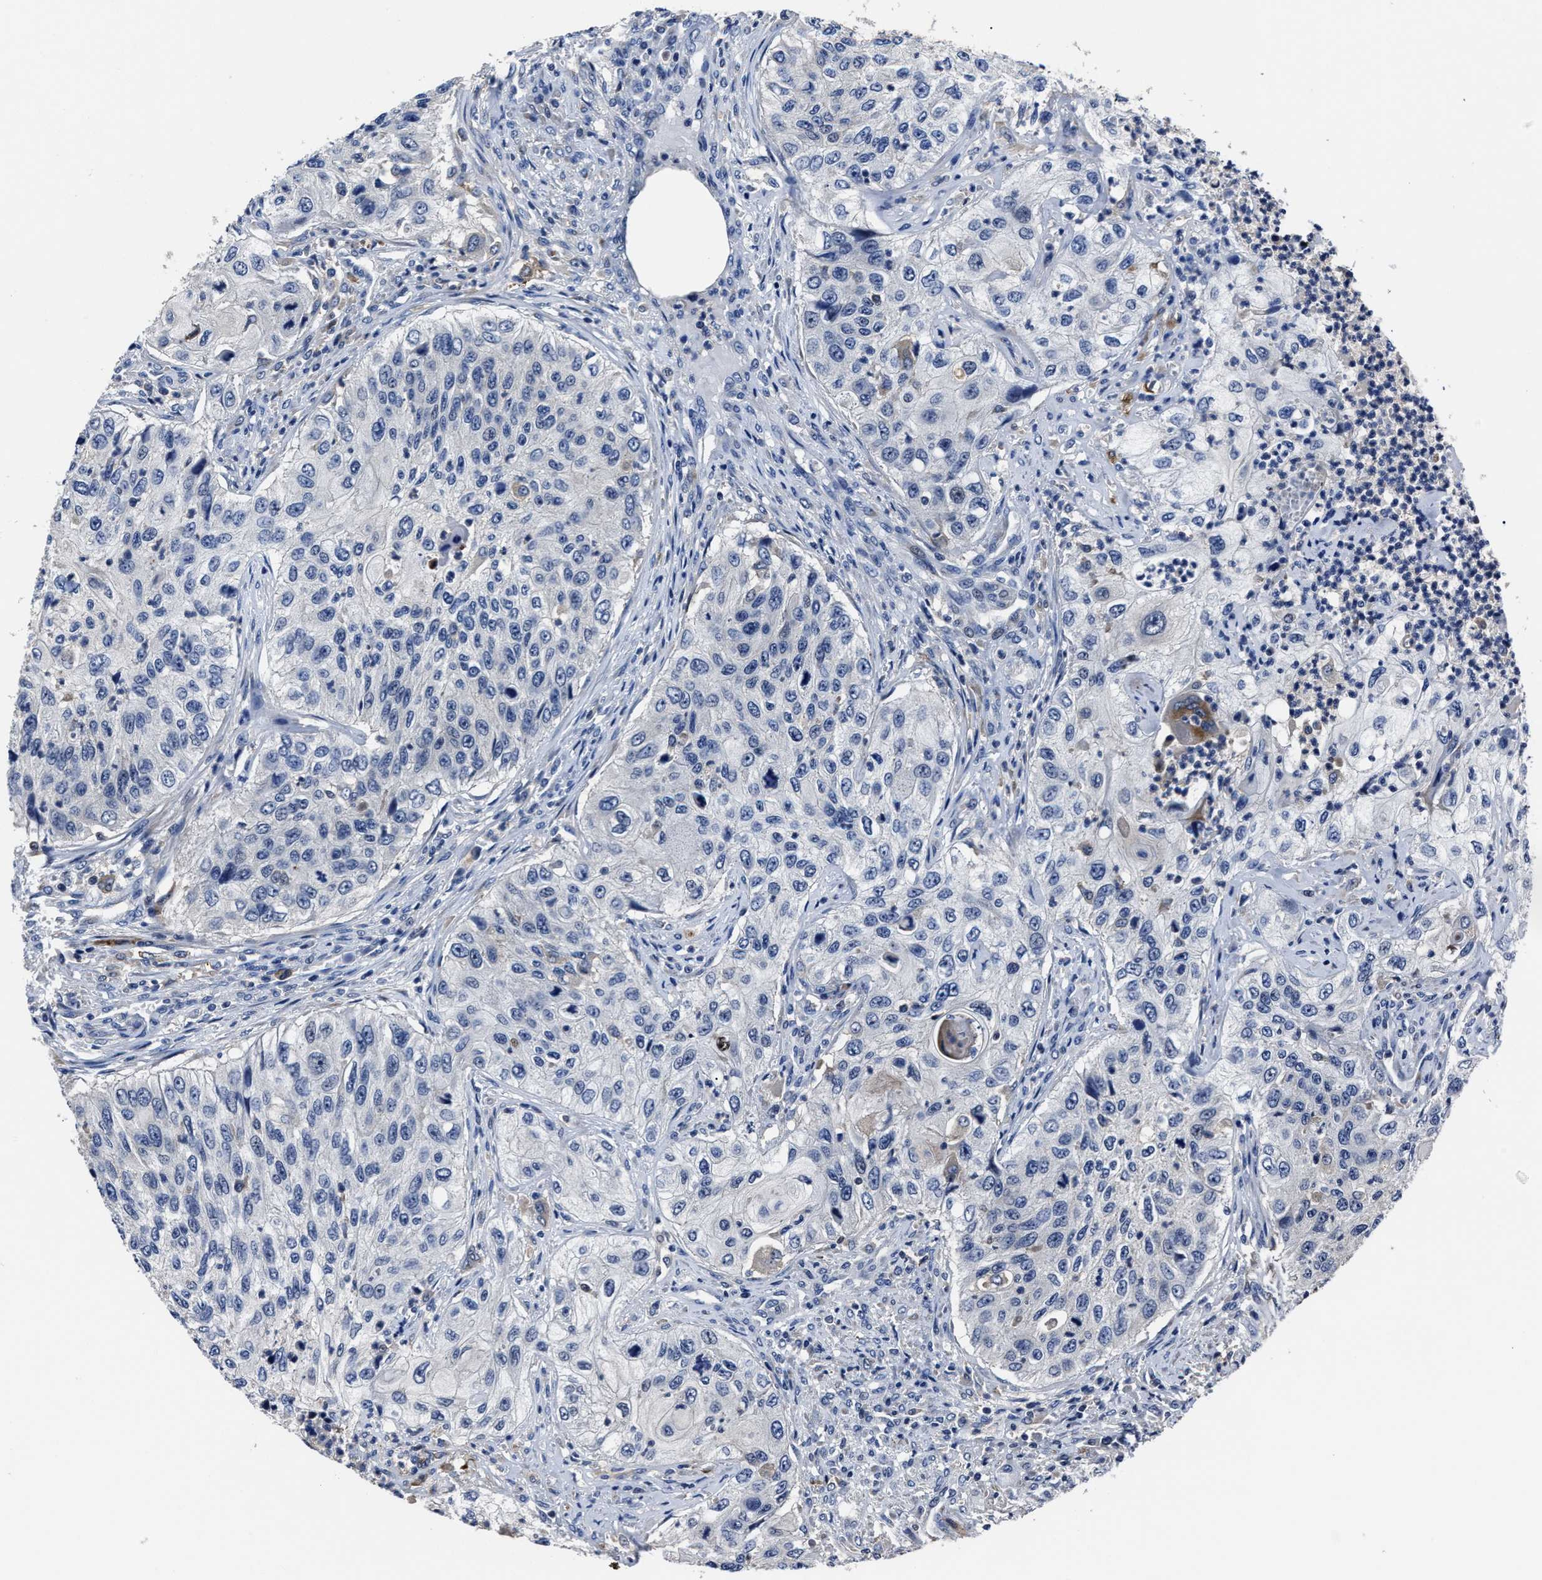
{"staining": {"intensity": "negative", "quantity": "none", "location": "none"}, "tissue": "urothelial cancer", "cell_type": "Tumor cells", "image_type": "cancer", "snomed": [{"axis": "morphology", "description": "Urothelial carcinoma, High grade"}, {"axis": "topography", "description": "Urinary bladder"}], "caption": "Histopathology image shows no significant protein positivity in tumor cells of high-grade urothelial carcinoma.", "gene": "RSBN1L", "patient": {"sex": "female", "age": 60}}